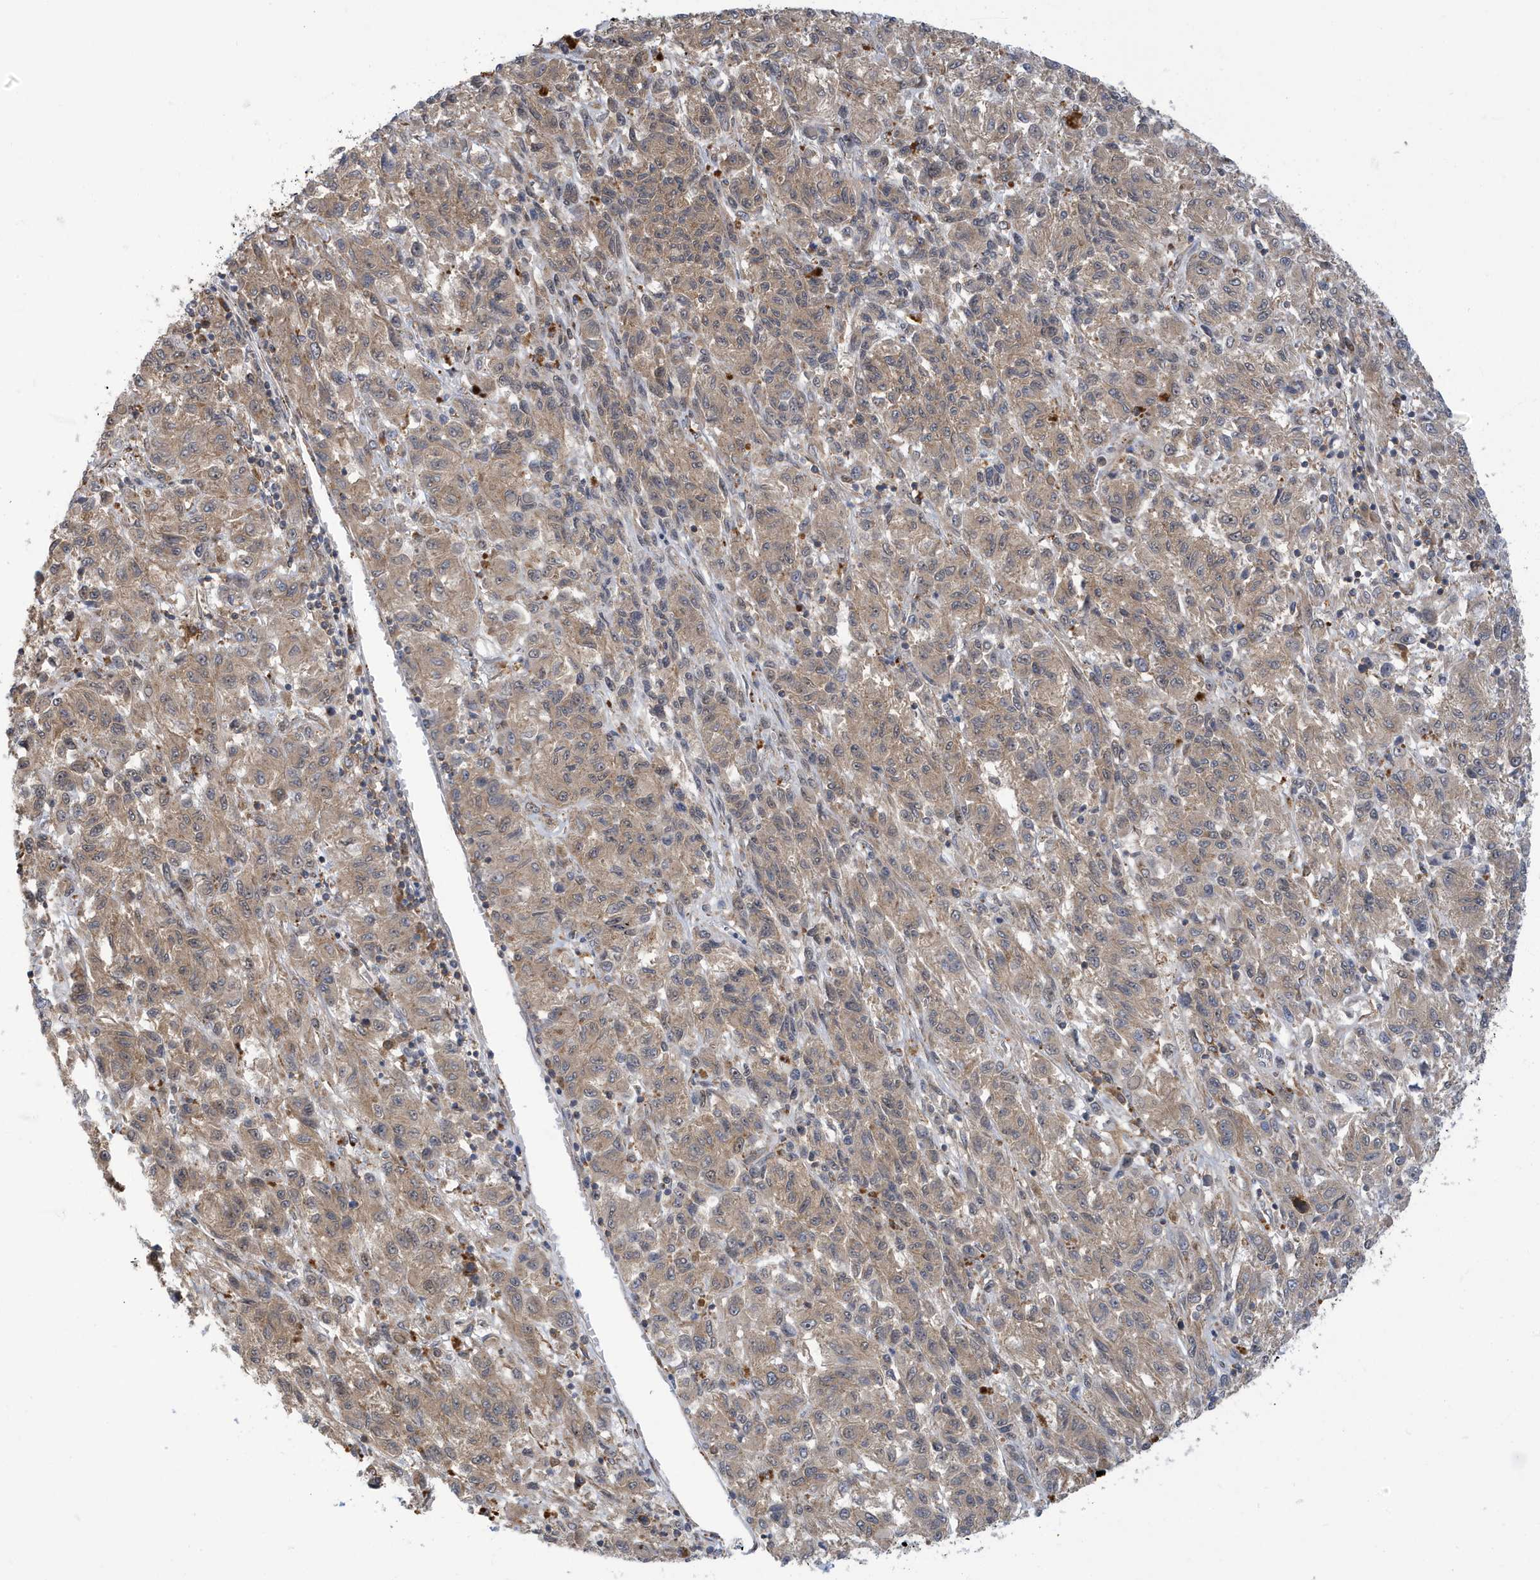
{"staining": {"intensity": "weak", "quantity": ">75%", "location": "cytoplasmic/membranous"}, "tissue": "melanoma", "cell_type": "Tumor cells", "image_type": "cancer", "snomed": [{"axis": "morphology", "description": "Malignant melanoma, Metastatic site"}, {"axis": "topography", "description": "Lung"}], "caption": "Approximately >75% of tumor cells in human melanoma exhibit weak cytoplasmic/membranous protein expression as visualized by brown immunohistochemical staining.", "gene": "ZNF507", "patient": {"sex": "male", "age": 64}}